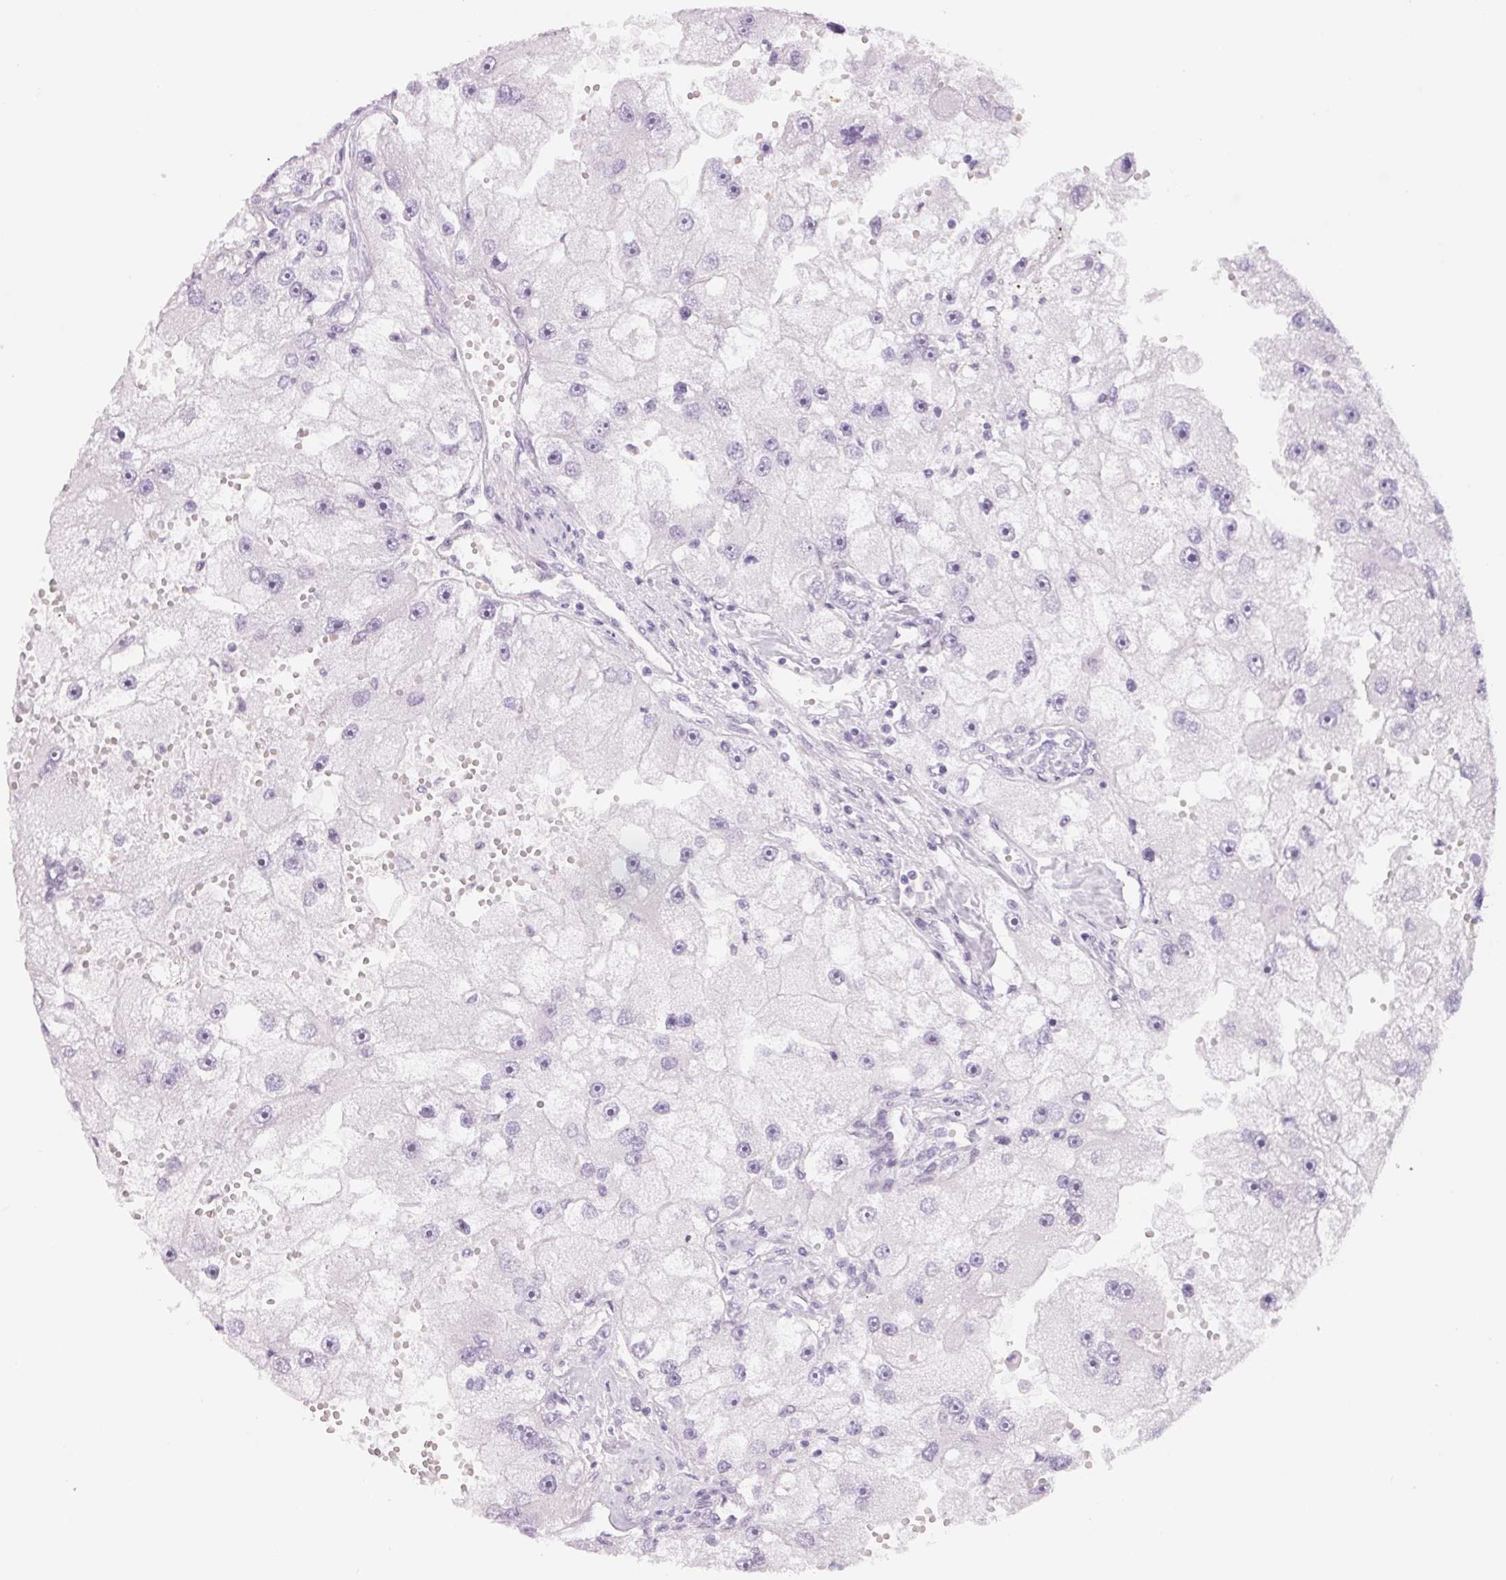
{"staining": {"intensity": "negative", "quantity": "none", "location": "none"}, "tissue": "renal cancer", "cell_type": "Tumor cells", "image_type": "cancer", "snomed": [{"axis": "morphology", "description": "Adenocarcinoma, NOS"}, {"axis": "topography", "description": "Kidney"}], "caption": "Image shows no significant protein positivity in tumor cells of renal cancer (adenocarcinoma).", "gene": "CCDC168", "patient": {"sex": "male", "age": 63}}